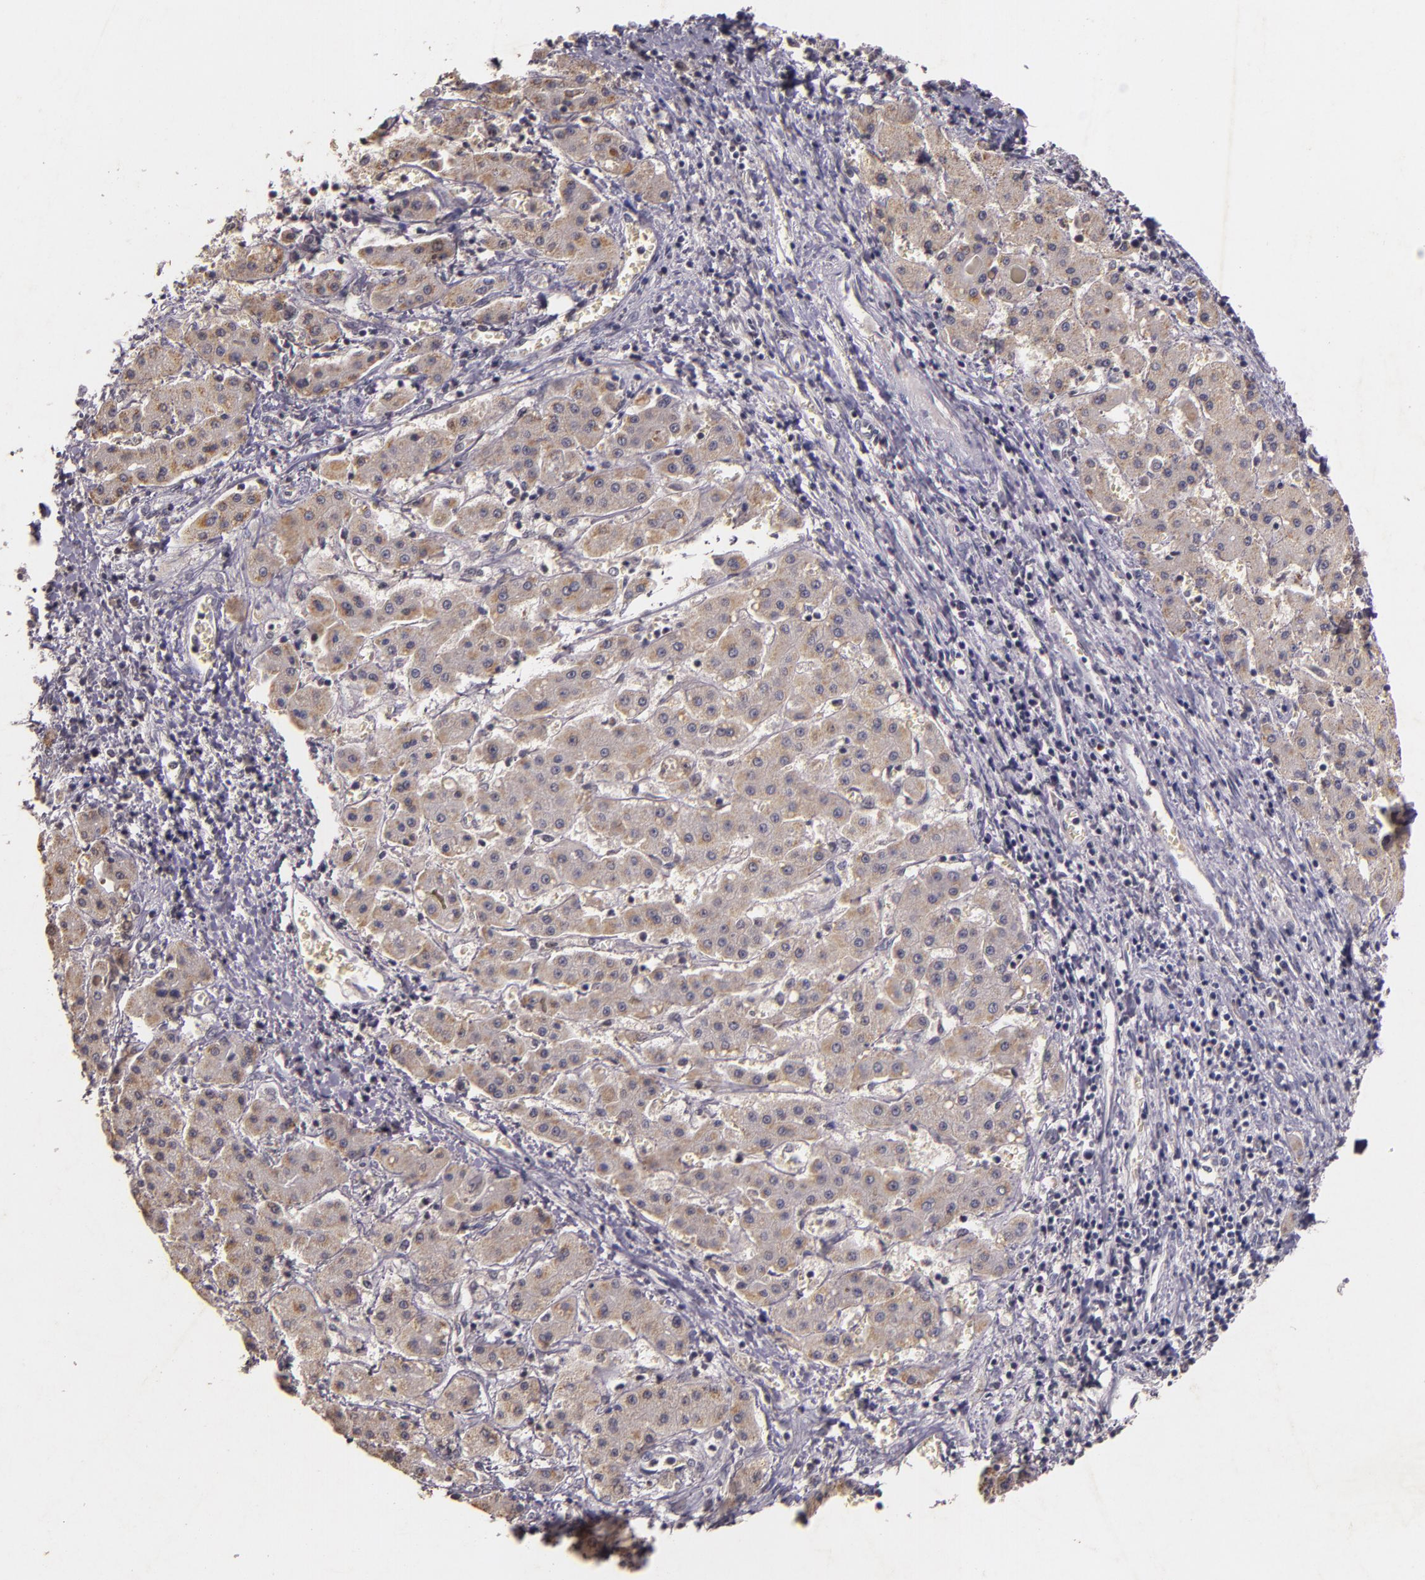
{"staining": {"intensity": "moderate", "quantity": "<25%", "location": "cytoplasmic/membranous"}, "tissue": "liver cancer", "cell_type": "Tumor cells", "image_type": "cancer", "snomed": [{"axis": "morphology", "description": "Carcinoma, Hepatocellular, NOS"}, {"axis": "topography", "description": "Liver"}], "caption": "Hepatocellular carcinoma (liver) was stained to show a protein in brown. There is low levels of moderate cytoplasmic/membranous staining in about <25% of tumor cells.", "gene": "TFF1", "patient": {"sex": "male", "age": 24}}